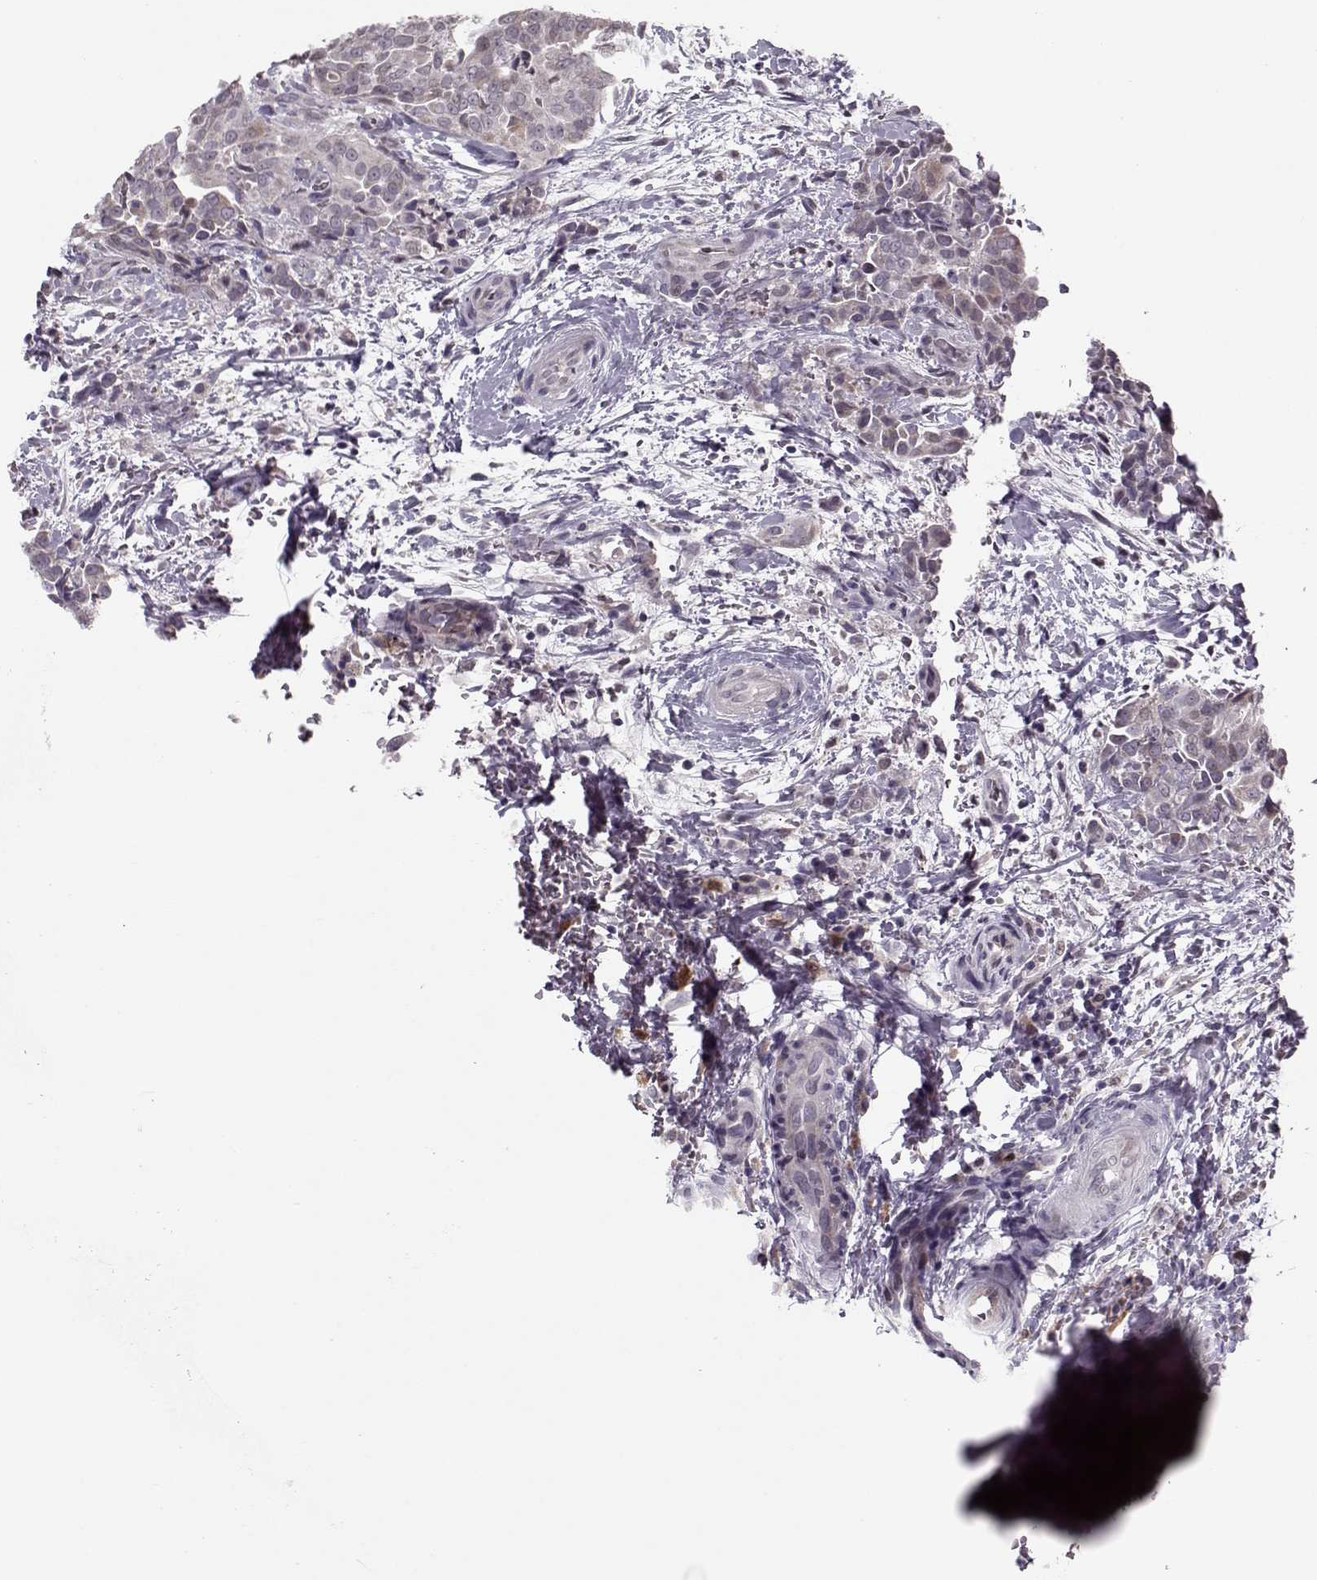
{"staining": {"intensity": "weak", "quantity": "<25%", "location": "cytoplasmic/membranous"}, "tissue": "thyroid cancer", "cell_type": "Tumor cells", "image_type": "cancer", "snomed": [{"axis": "morphology", "description": "Papillary adenocarcinoma, NOS"}, {"axis": "topography", "description": "Thyroid gland"}], "caption": "Micrograph shows no protein expression in tumor cells of thyroid papillary adenocarcinoma tissue.", "gene": "DNAI3", "patient": {"sex": "male", "age": 61}}